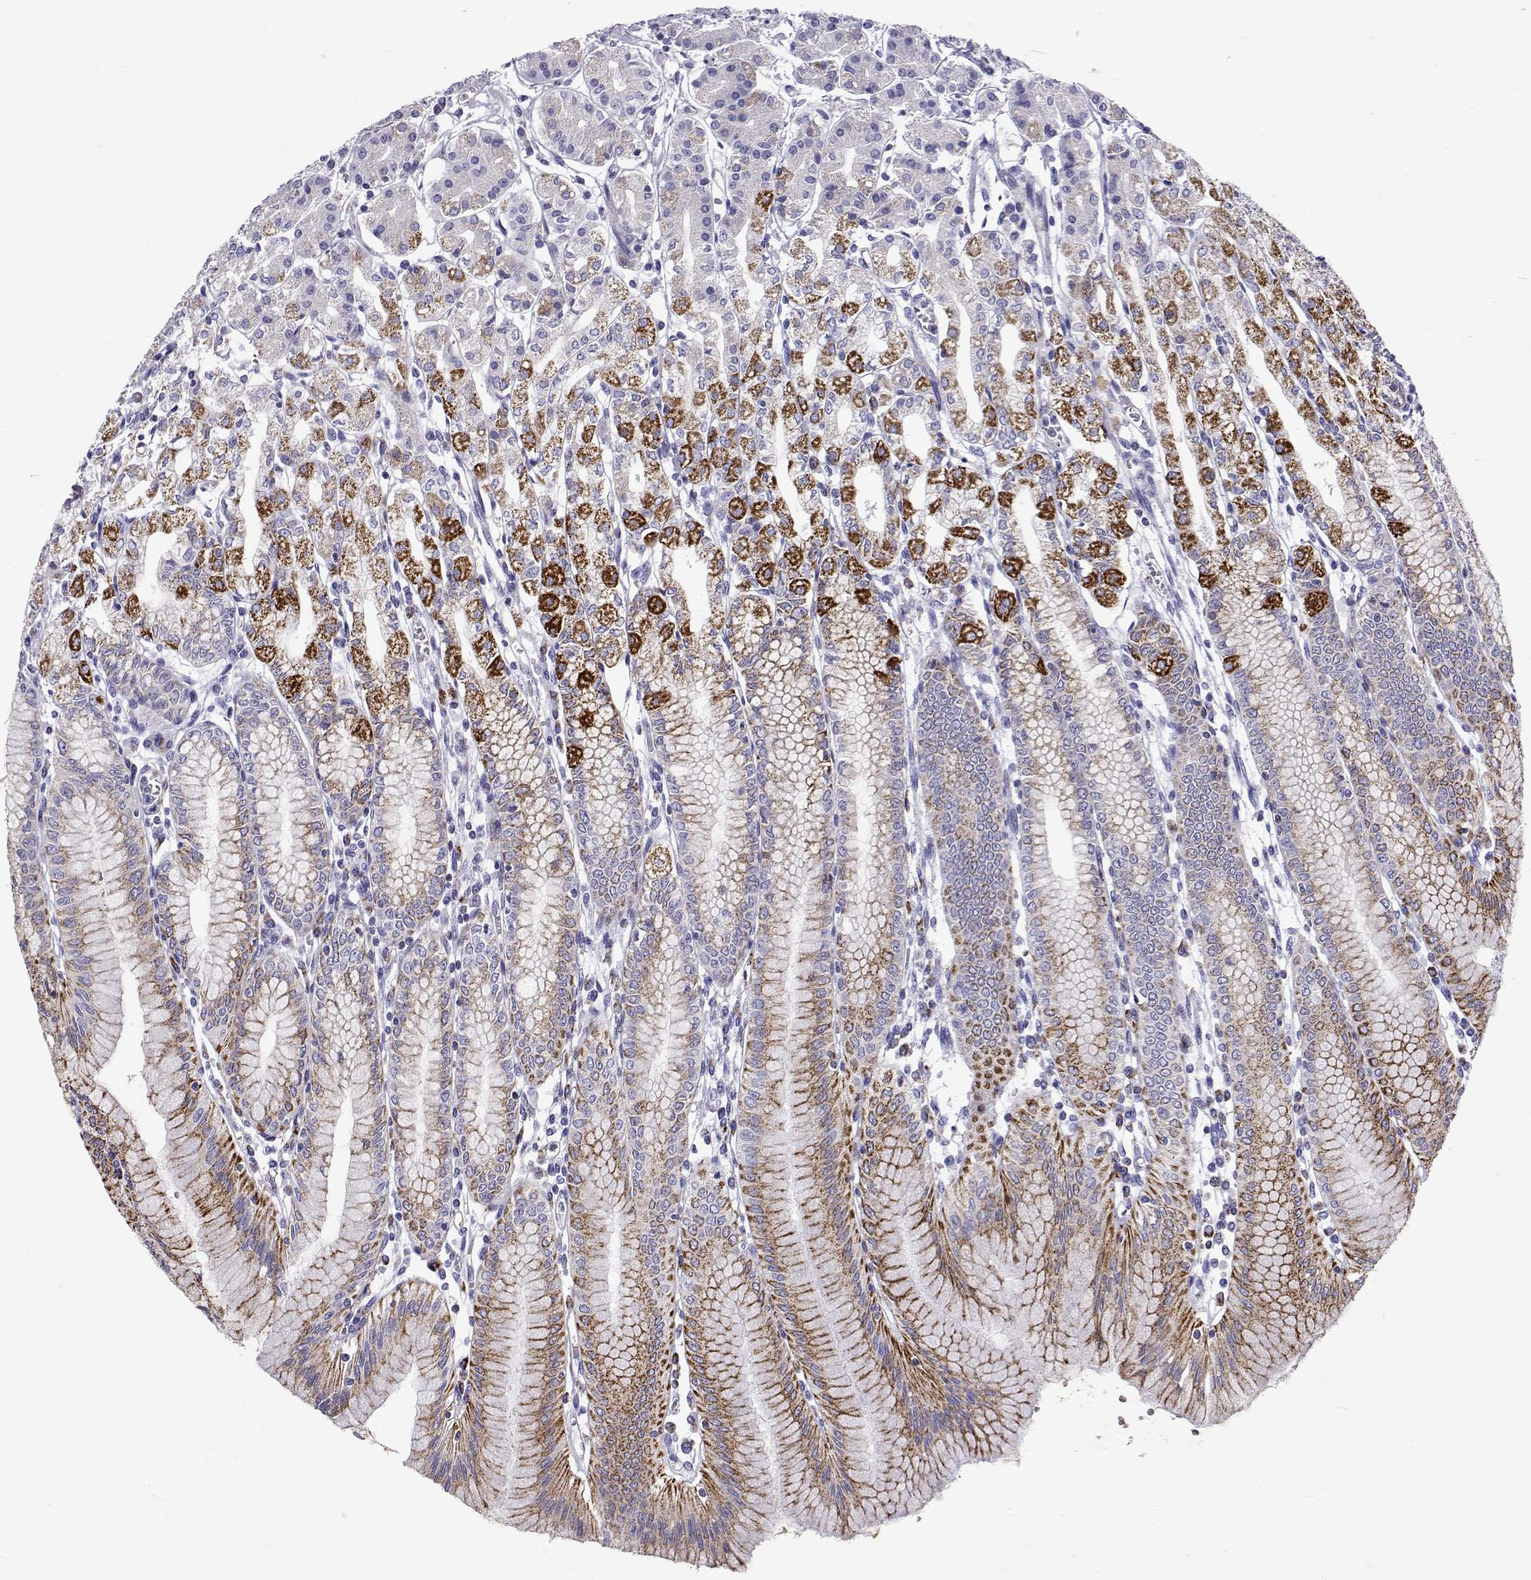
{"staining": {"intensity": "strong", "quantity": "<25%", "location": "cytoplasmic/membranous"}, "tissue": "stomach", "cell_type": "Glandular cells", "image_type": "normal", "snomed": [{"axis": "morphology", "description": "Normal tissue, NOS"}, {"axis": "topography", "description": "Skeletal muscle"}, {"axis": "topography", "description": "Stomach"}], "caption": "High-magnification brightfield microscopy of normal stomach stained with DAB (brown) and counterstained with hematoxylin (blue). glandular cells exhibit strong cytoplasmic/membranous staining is present in approximately<25% of cells. (brown staining indicates protein expression, while blue staining denotes nuclei).", "gene": "IGSF1", "patient": {"sex": "female", "age": 57}}